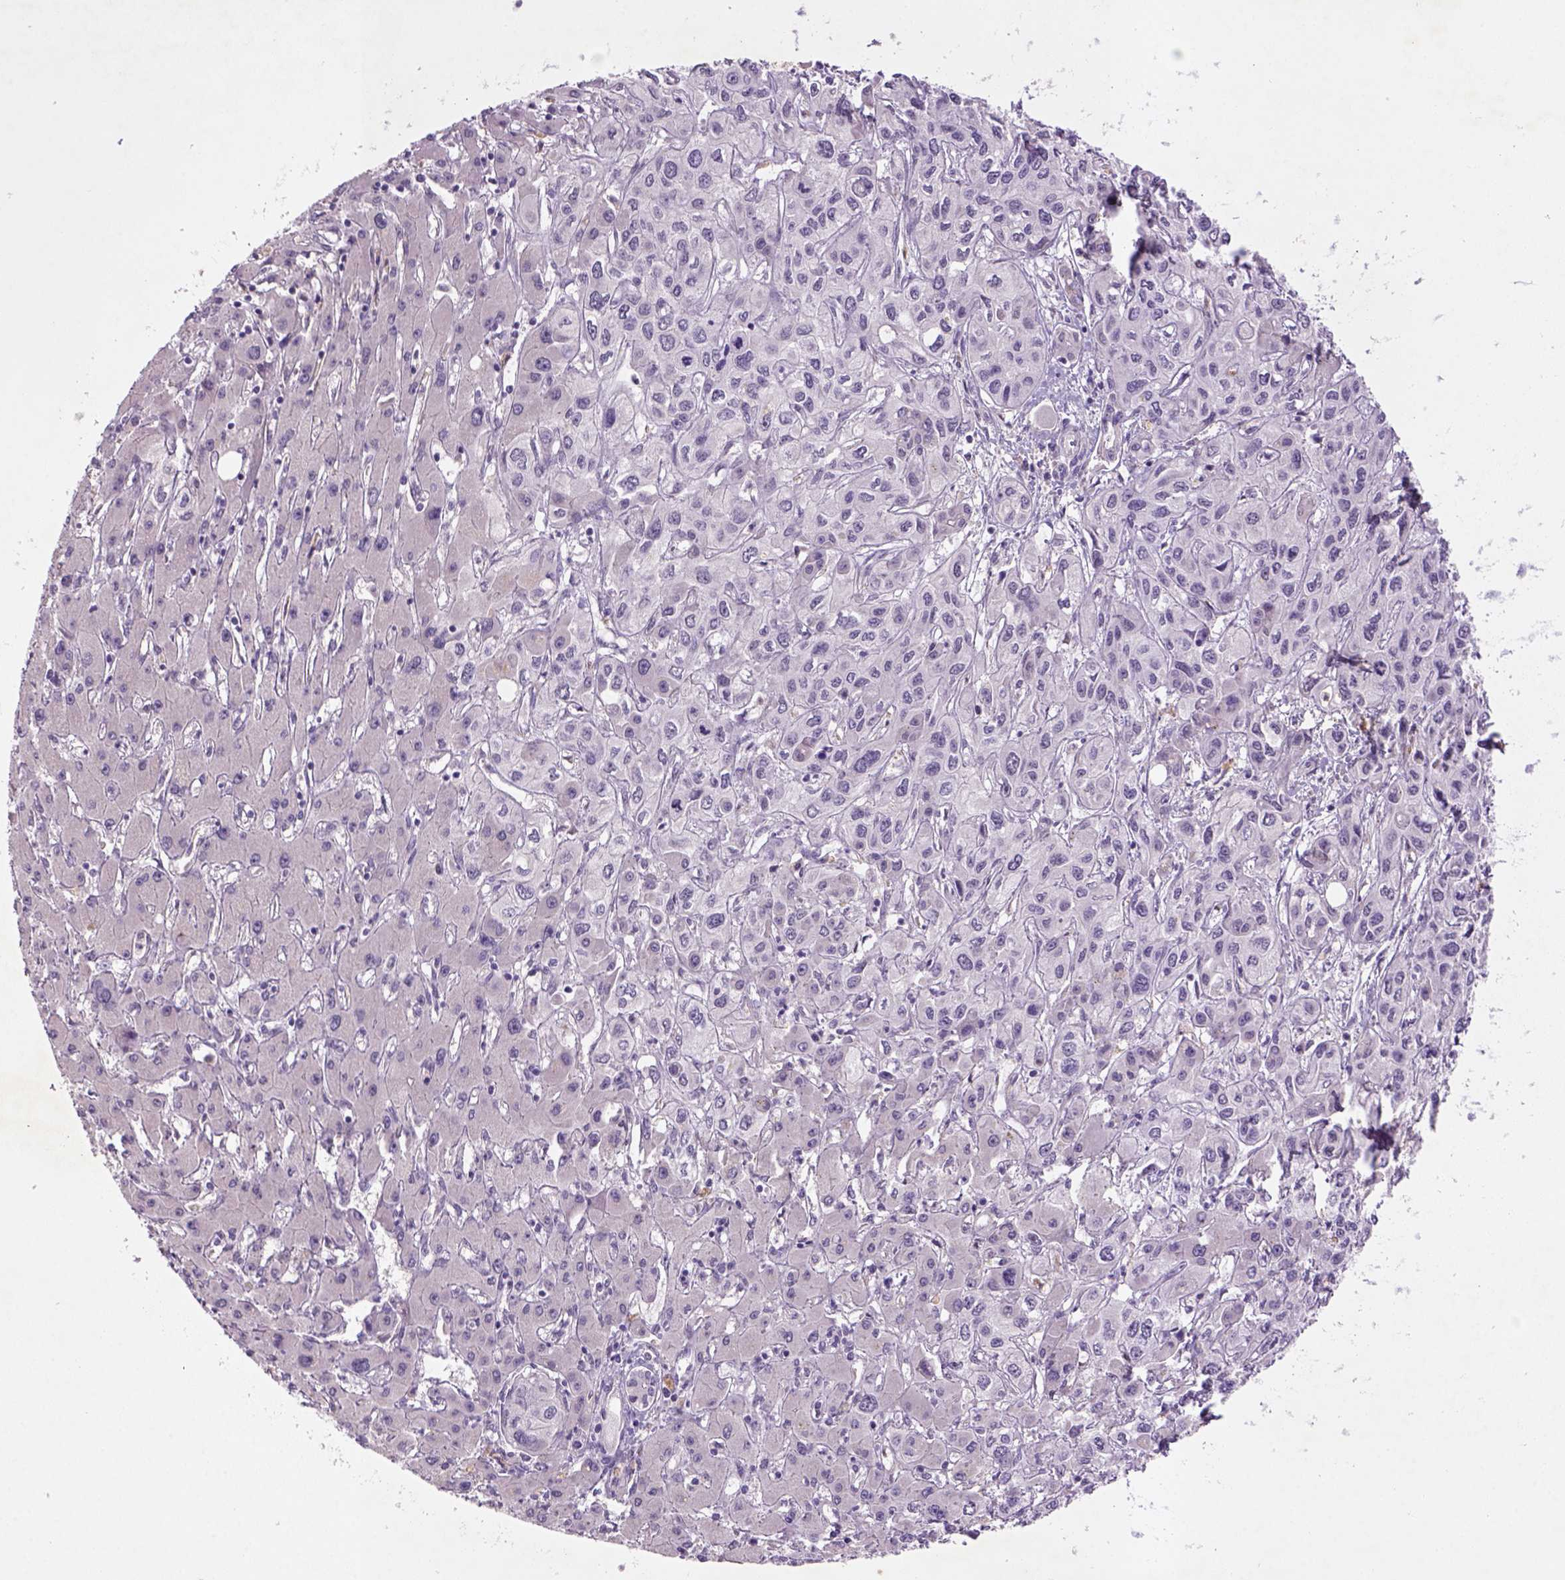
{"staining": {"intensity": "negative", "quantity": "none", "location": "none"}, "tissue": "liver cancer", "cell_type": "Tumor cells", "image_type": "cancer", "snomed": [{"axis": "morphology", "description": "Cholangiocarcinoma"}, {"axis": "topography", "description": "Liver"}], "caption": "Immunohistochemistry of cholangiocarcinoma (liver) reveals no positivity in tumor cells.", "gene": "NLGN2", "patient": {"sex": "female", "age": 66}}